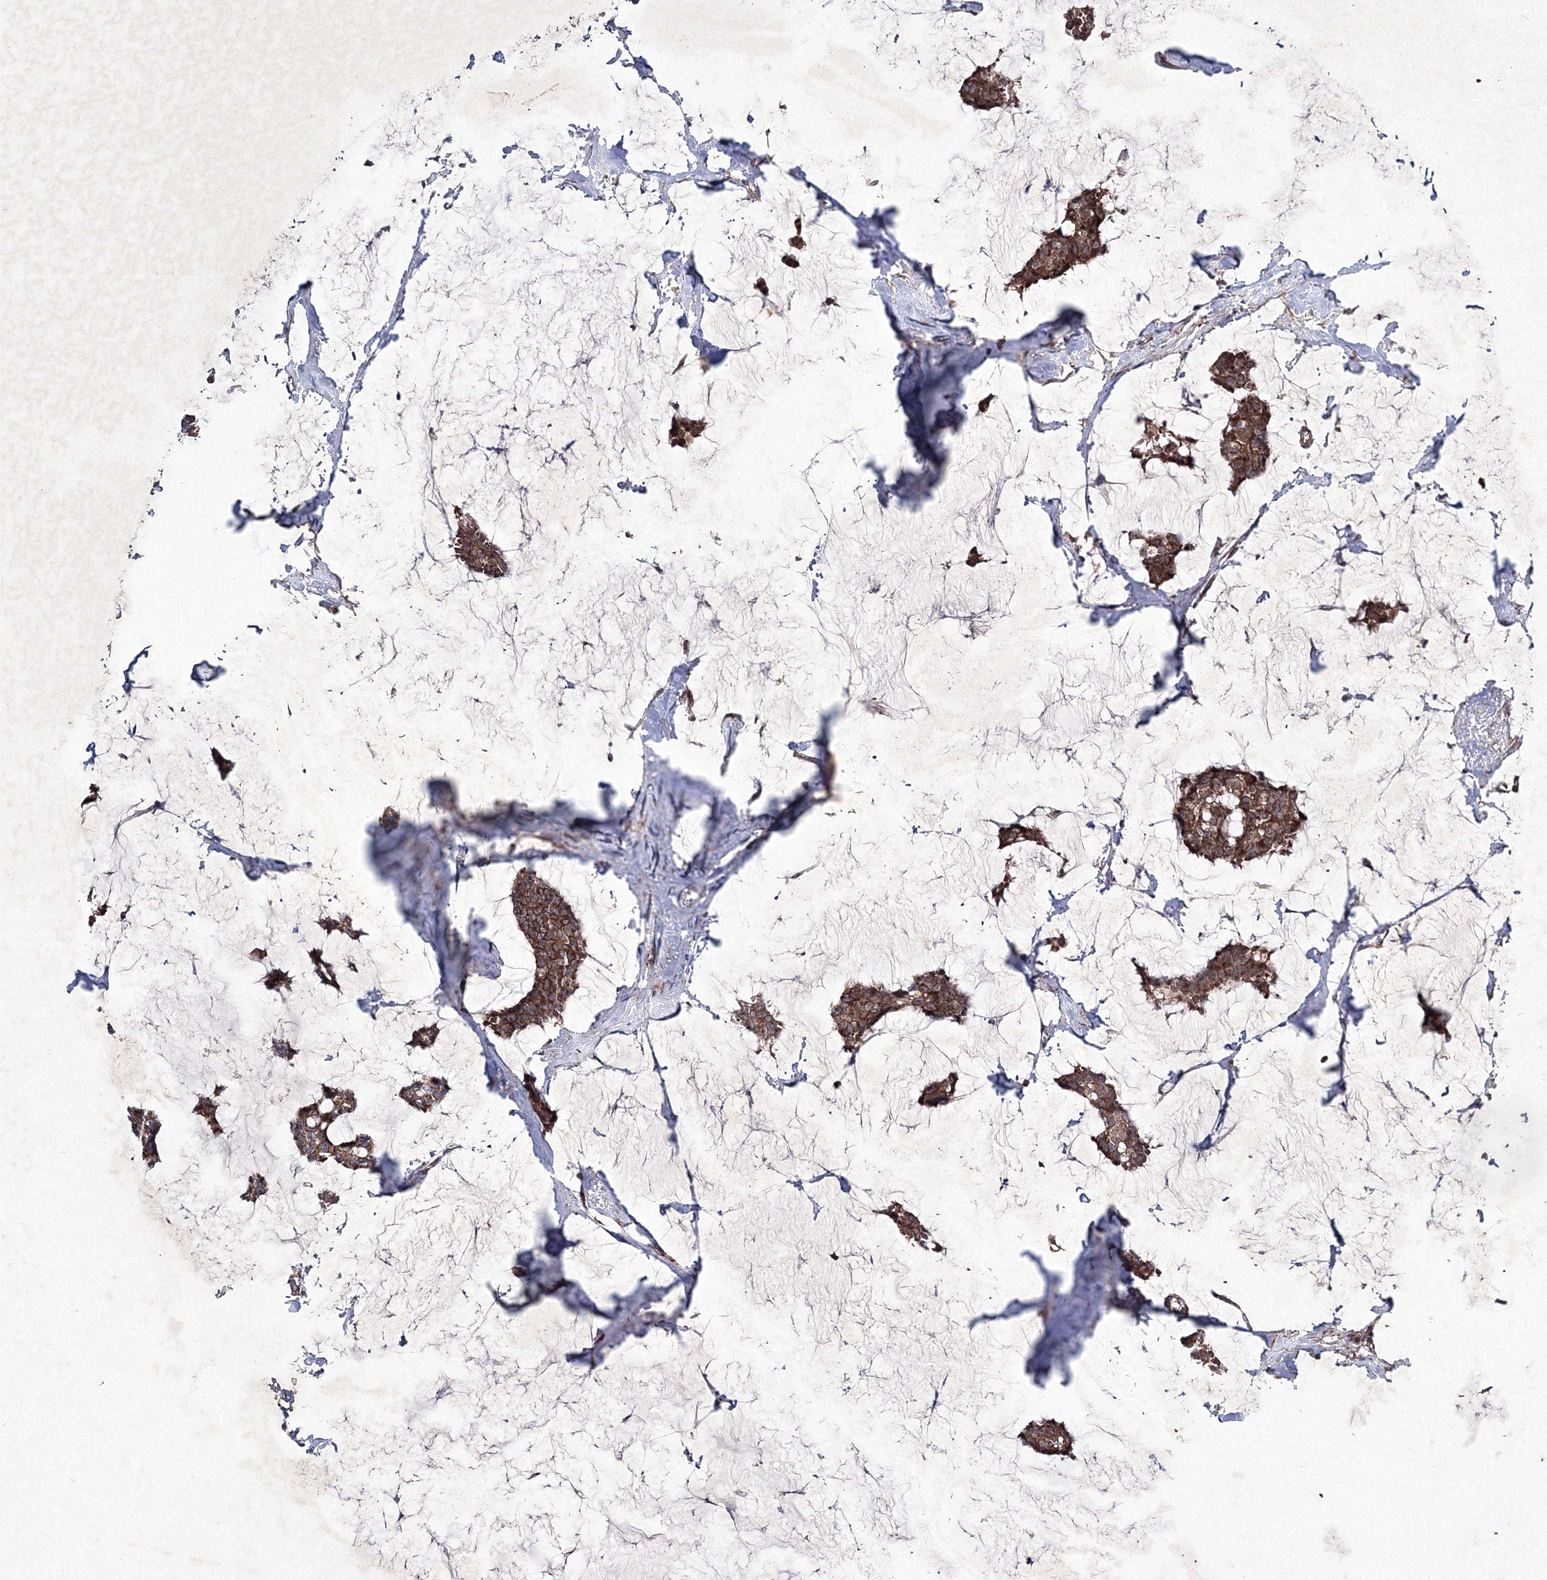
{"staining": {"intensity": "strong", "quantity": ">75%", "location": "cytoplasmic/membranous"}, "tissue": "breast cancer", "cell_type": "Tumor cells", "image_type": "cancer", "snomed": [{"axis": "morphology", "description": "Duct carcinoma"}, {"axis": "topography", "description": "Breast"}], "caption": "High-power microscopy captured an IHC histopathology image of breast invasive ductal carcinoma, revealing strong cytoplasmic/membranous expression in about >75% of tumor cells. Immunohistochemistry (ihc) stains the protein in brown and the nuclei are stained blue.", "gene": "GFM1", "patient": {"sex": "female", "age": 93}}